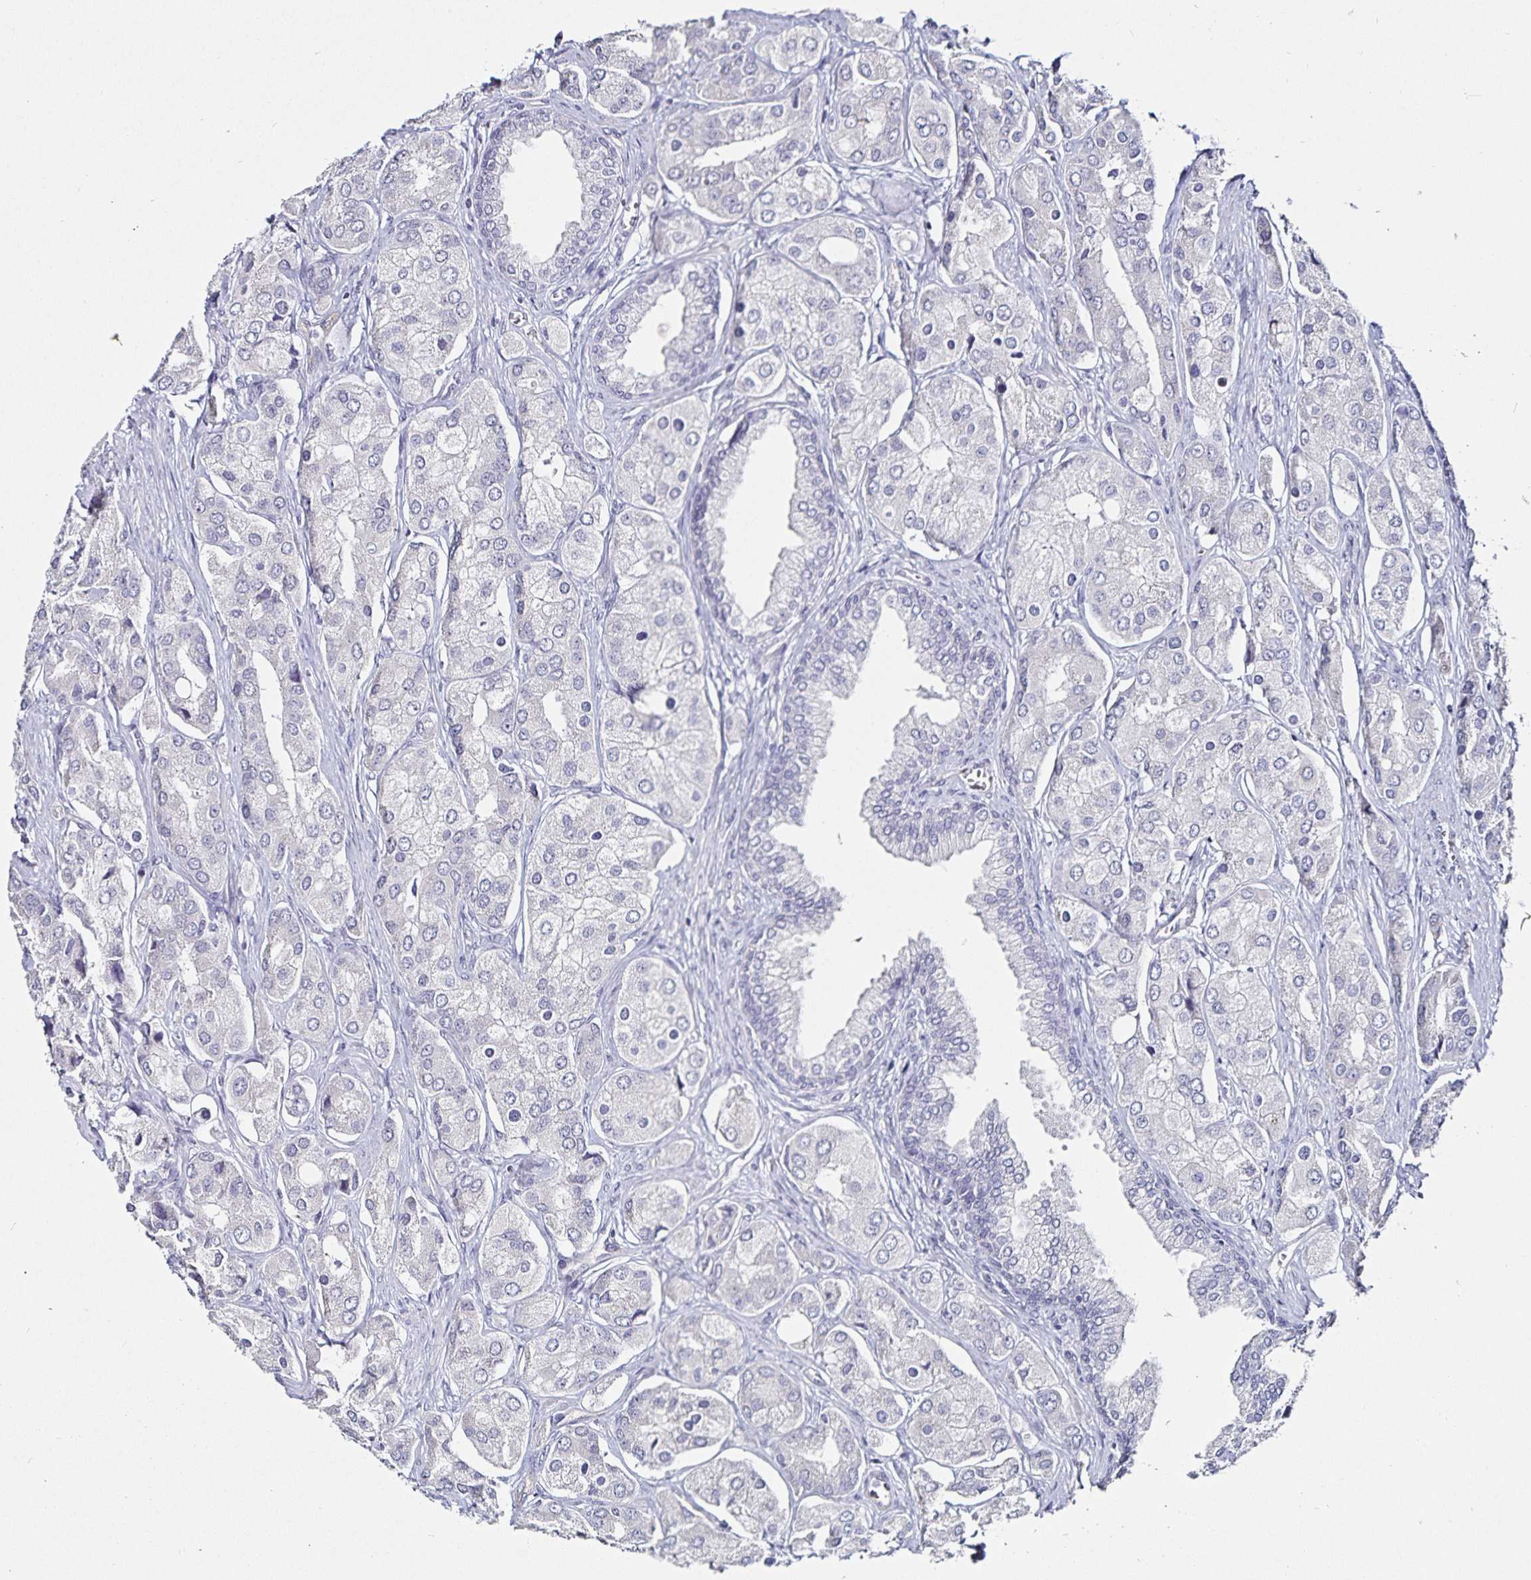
{"staining": {"intensity": "negative", "quantity": "none", "location": "none"}, "tissue": "prostate cancer", "cell_type": "Tumor cells", "image_type": "cancer", "snomed": [{"axis": "morphology", "description": "Adenocarcinoma, Low grade"}, {"axis": "topography", "description": "Prostate"}], "caption": "High magnification brightfield microscopy of prostate cancer stained with DAB (brown) and counterstained with hematoxylin (blue): tumor cells show no significant expression. Nuclei are stained in blue.", "gene": "TSPAN7", "patient": {"sex": "male", "age": 69}}